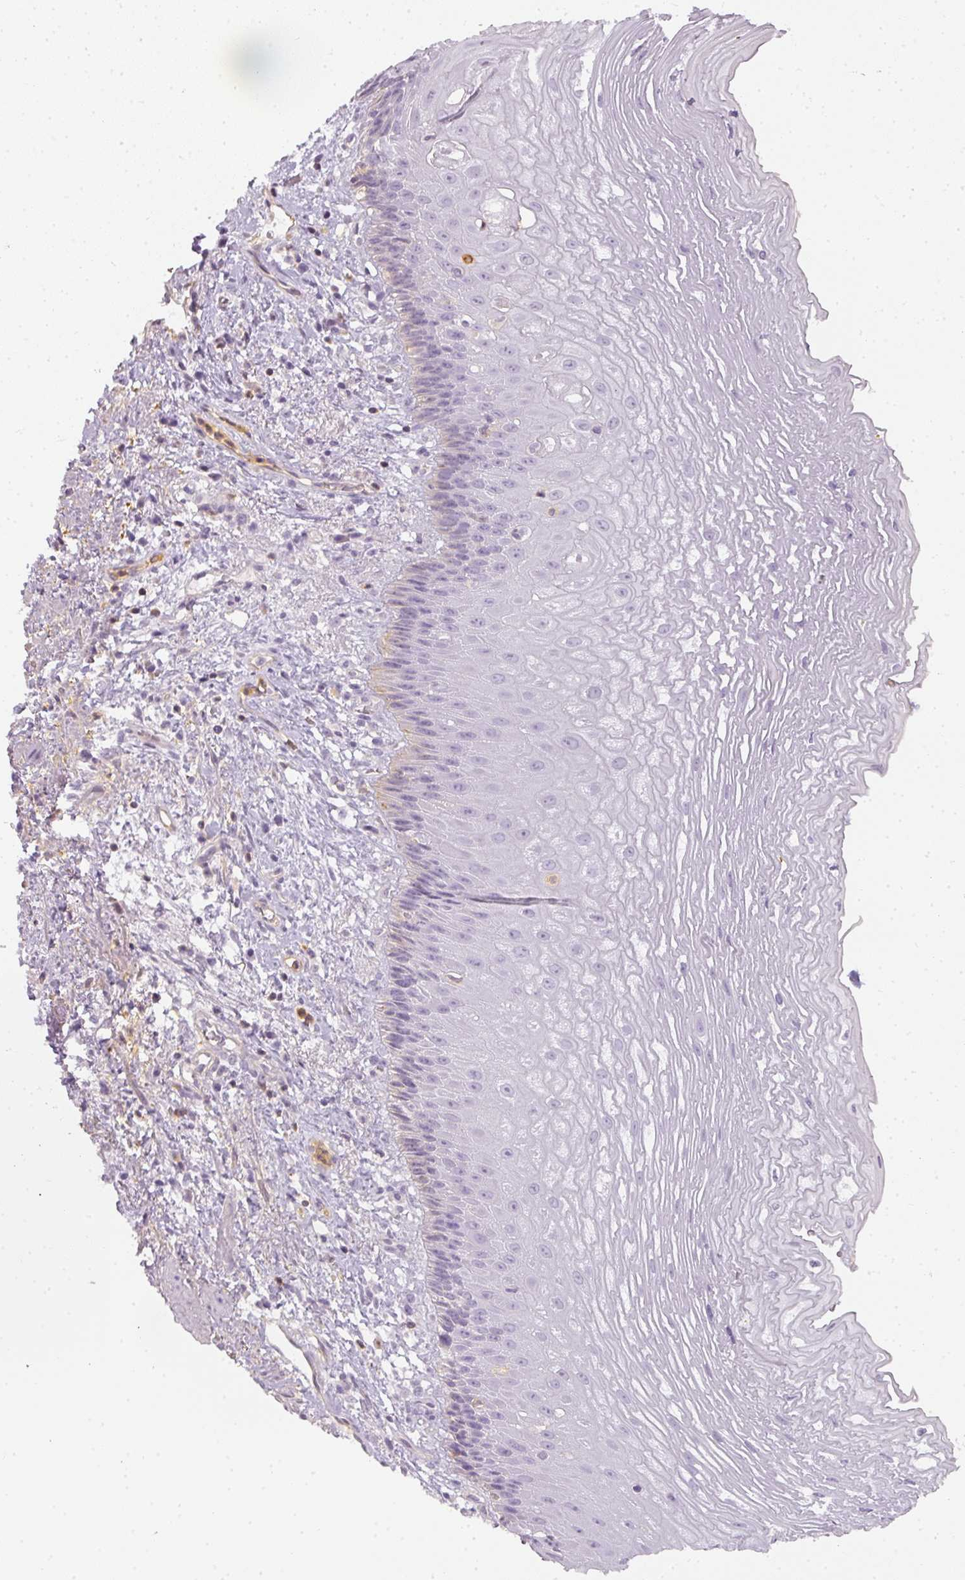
{"staining": {"intensity": "negative", "quantity": "none", "location": "none"}, "tissue": "esophagus", "cell_type": "Squamous epithelial cells", "image_type": "normal", "snomed": [{"axis": "morphology", "description": "Normal tissue, NOS"}, {"axis": "topography", "description": "Esophagus"}], "caption": "This is a histopathology image of IHC staining of benign esophagus, which shows no staining in squamous epithelial cells.", "gene": "TMEM42", "patient": {"sex": "male", "age": 60}}